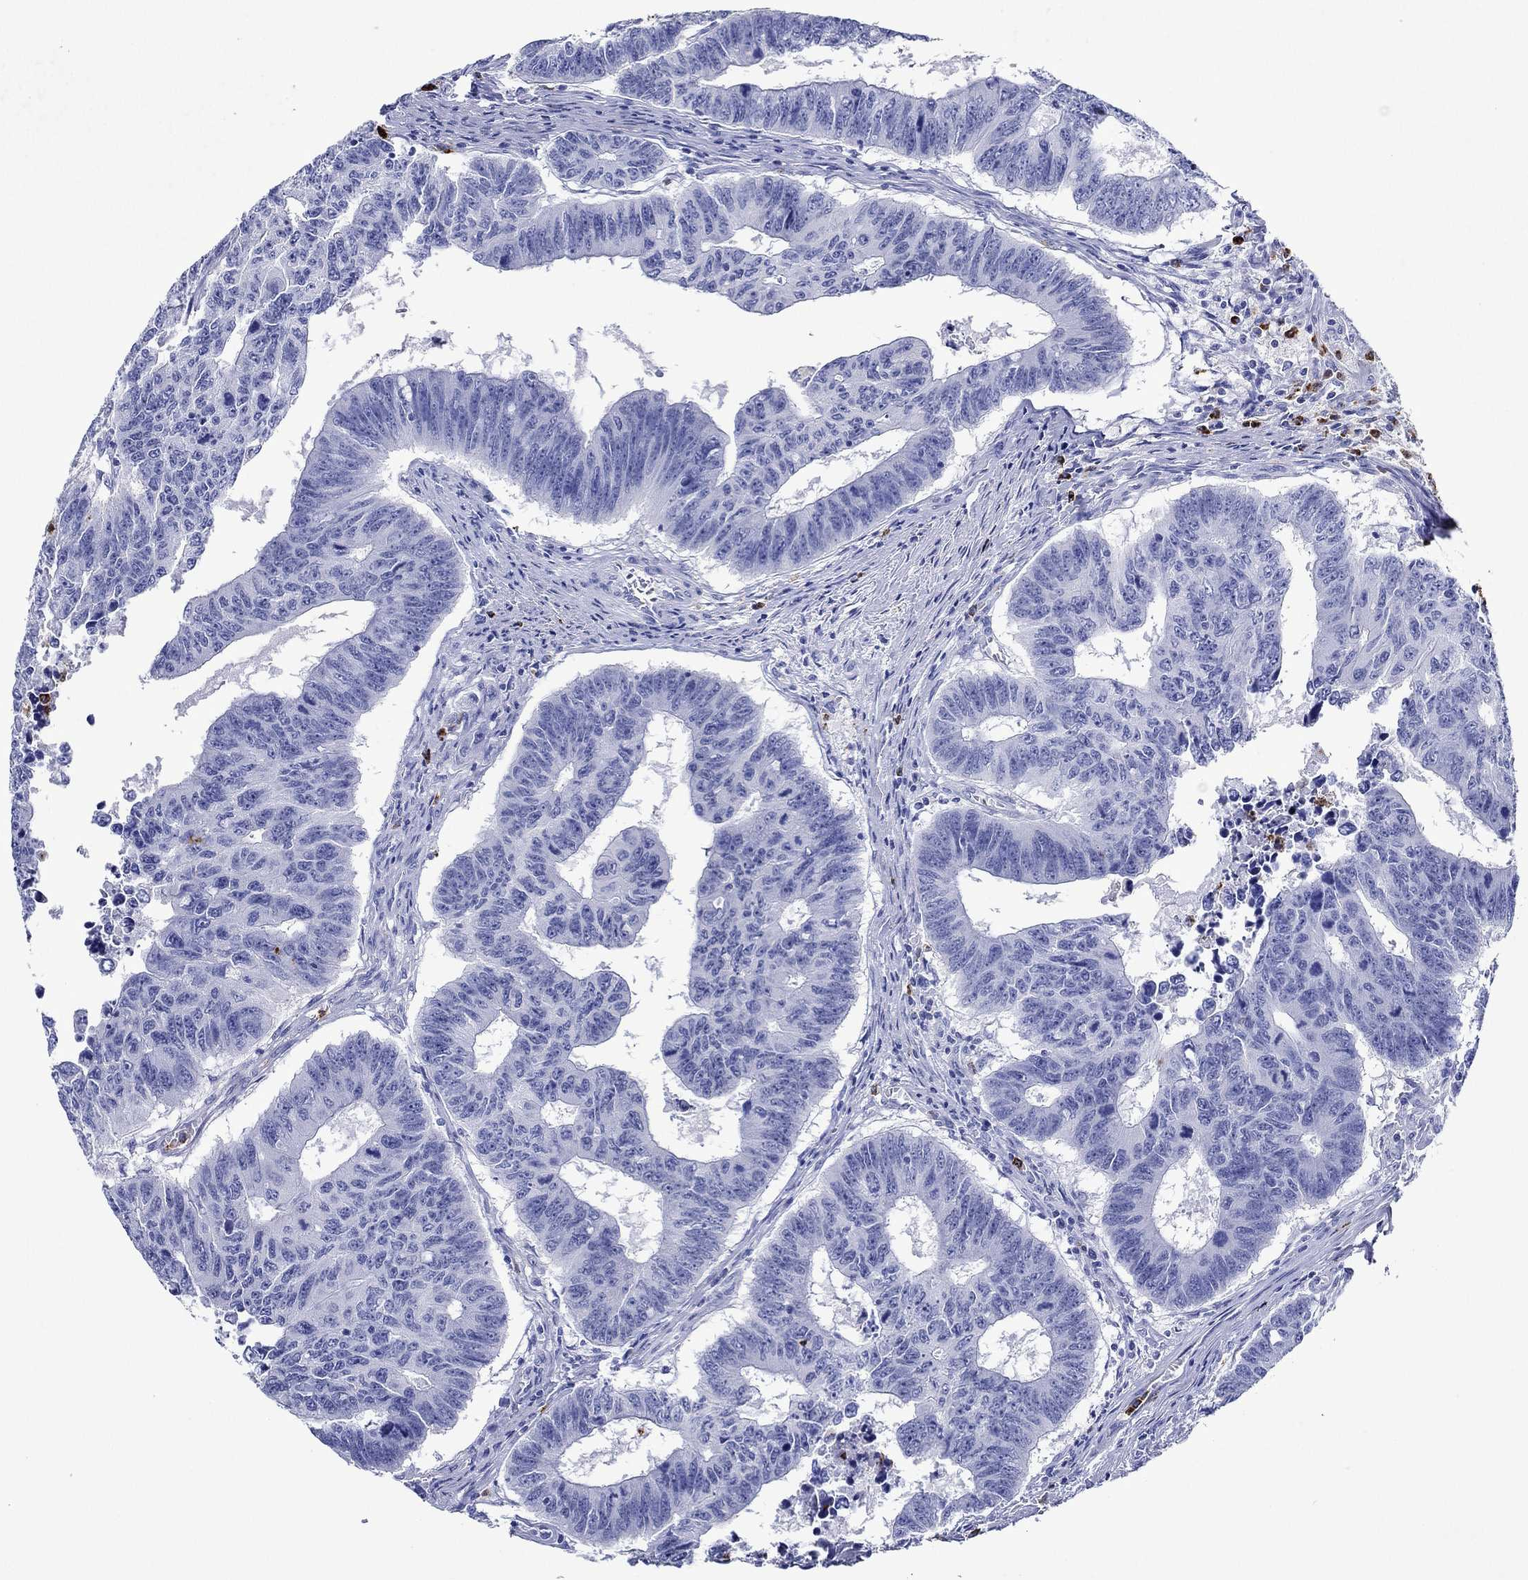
{"staining": {"intensity": "negative", "quantity": "none", "location": "none"}, "tissue": "colorectal cancer", "cell_type": "Tumor cells", "image_type": "cancer", "snomed": [{"axis": "morphology", "description": "Adenocarcinoma, NOS"}, {"axis": "topography", "description": "Appendix"}, {"axis": "topography", "description": "Colon"}, {"axis": "topography", "description": "Cecum"}, {"axis": "topography", "description": "Colon asc"}], "caption": "Tumor cells show no significant expression in colorectal cancer (adenocarcinoma).", "gene": "EPX", "patient": {"sex": "female", "age": 85}}